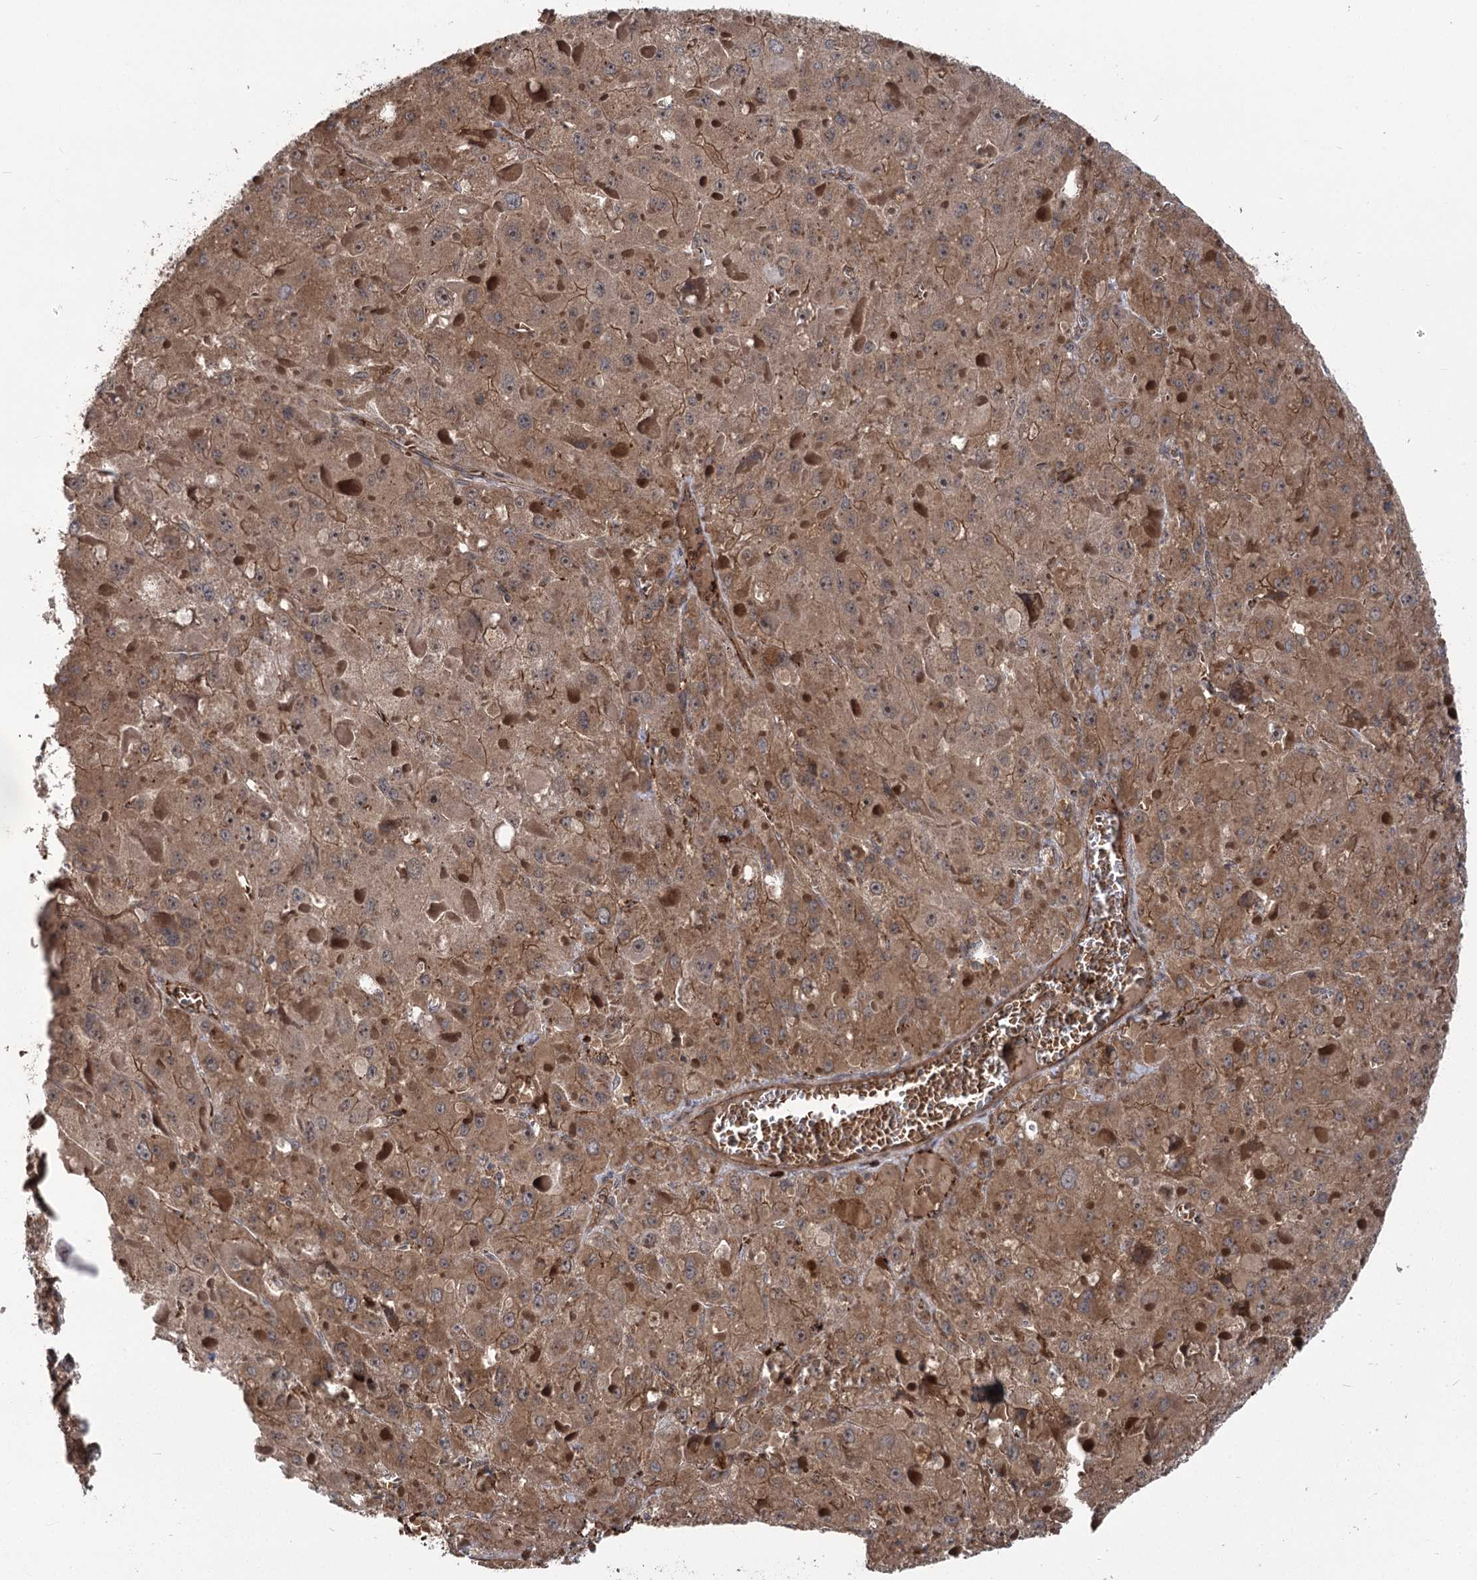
{"staining": {"intensity": "moderate", "quantity": ">75%", "location": "cytoplasmic/membranous,nuclear"}, "tissue": "liver cancer", "cell_type": "Tumor cells", "image_type": "cancer", "snomed": [{"axis": "morphology", "description": "Carcinoma, Hepatocellular, NOS"}, {"axis": "topography", "description": "Liver"}], "caption": "Immunohistochemical staining of liver cancer (hepatocellular carcinoma) reveals medium levels of moderate cytoplasmic/membranous and nuclear positivity in approximately >75% of tumor cells.", "gene": "CARD19", "patient": {"sex": "female", "age": 73}}